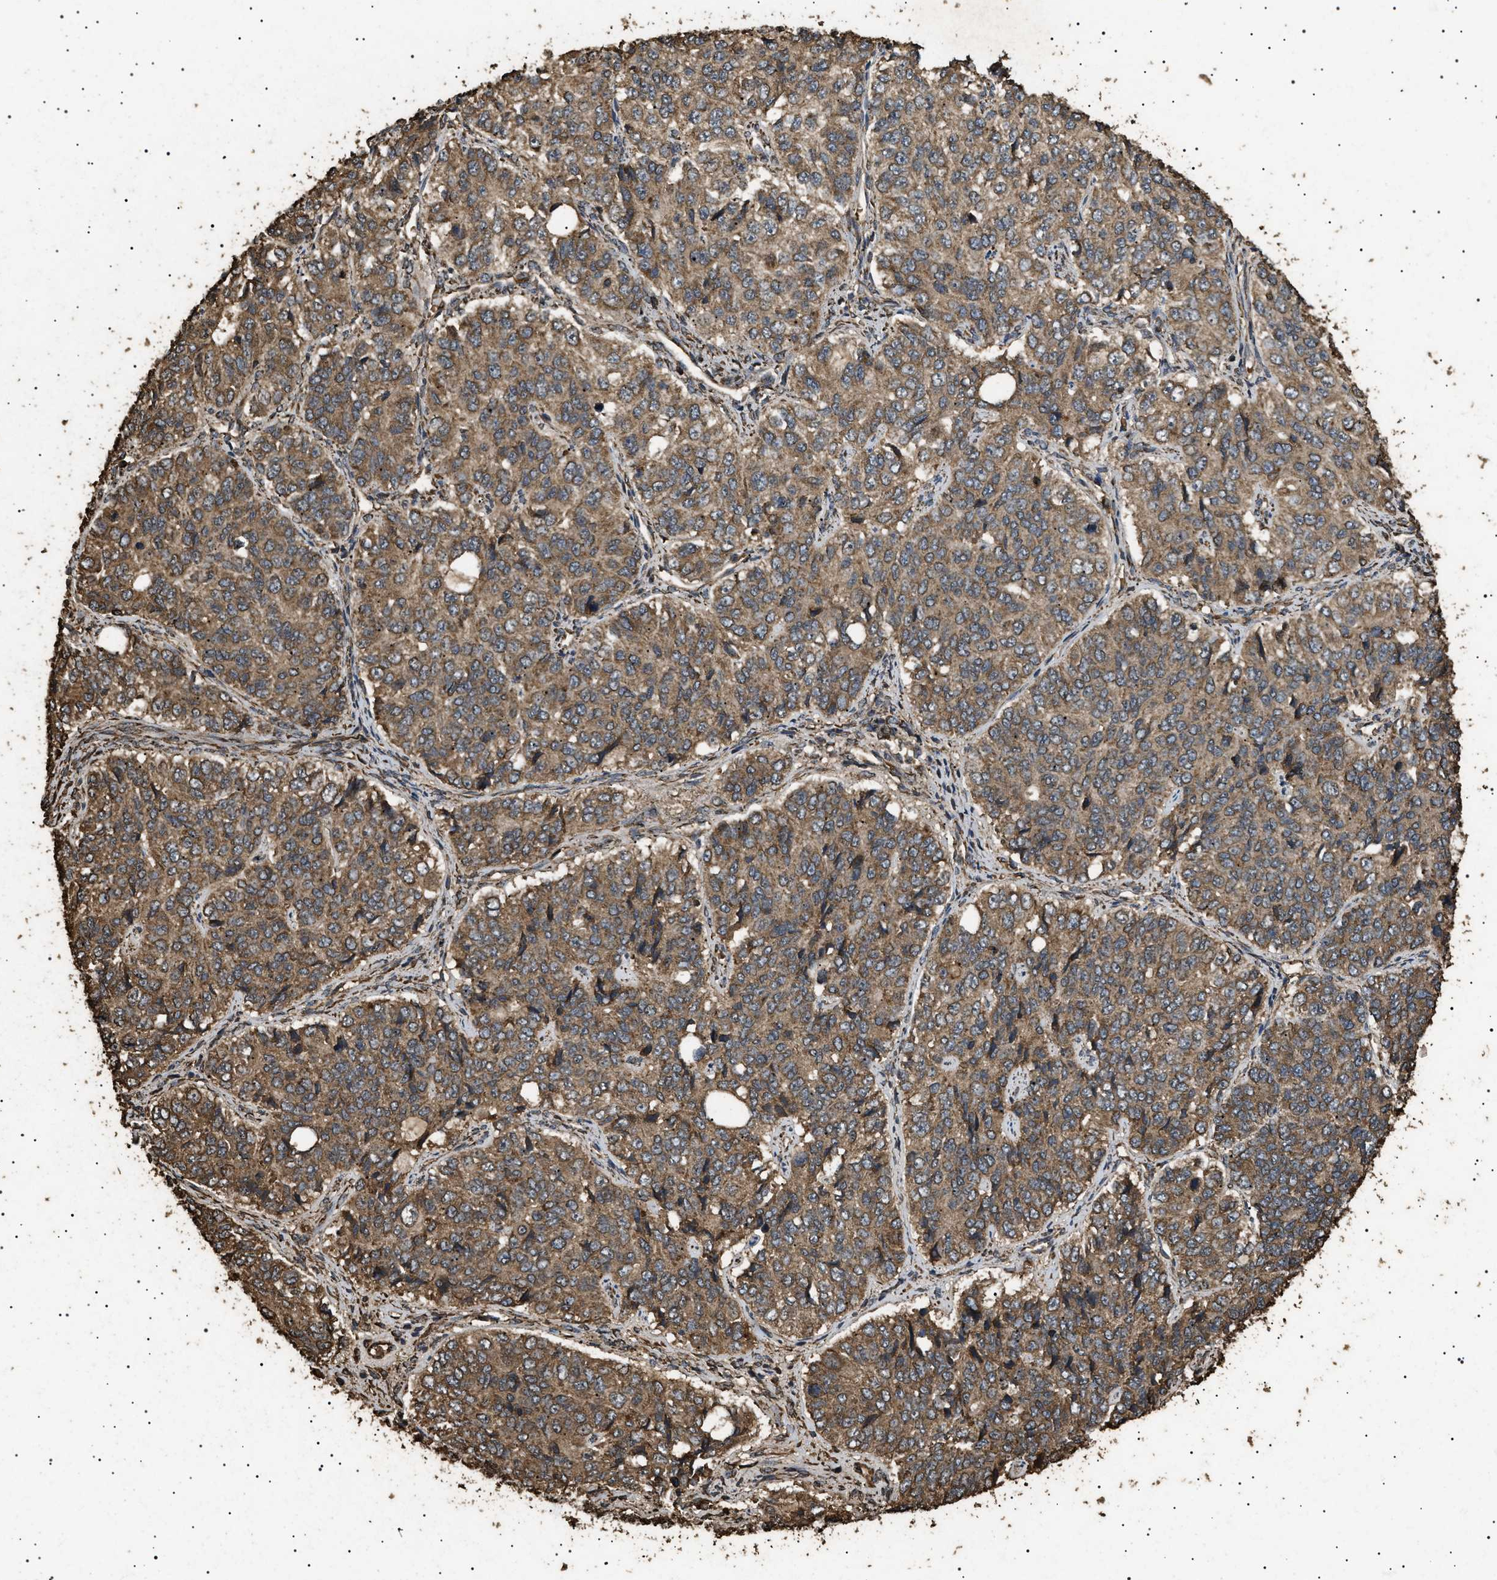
{"staining": {"intensity": "moderate", "quantity": ">75%", "location": "cytoplasmic/membranous"}, "tissue": "ovarian cancer", "cell_type": "Tumor cells", "image_type": "cancer", "snomed": [{"axis": "morphology", "description": "Carcinoma, endometroid"}, {"axis": "topography", "description": "Ovary"}], "caption": "Protein staining displays moderate cytoplasmic/membranous expression in approximately >75% of tumor cells in ovarian cancer (endometroid carcinoma).", "gene": "CYRIA", "patient": {"sex": "female", "age": 51}}